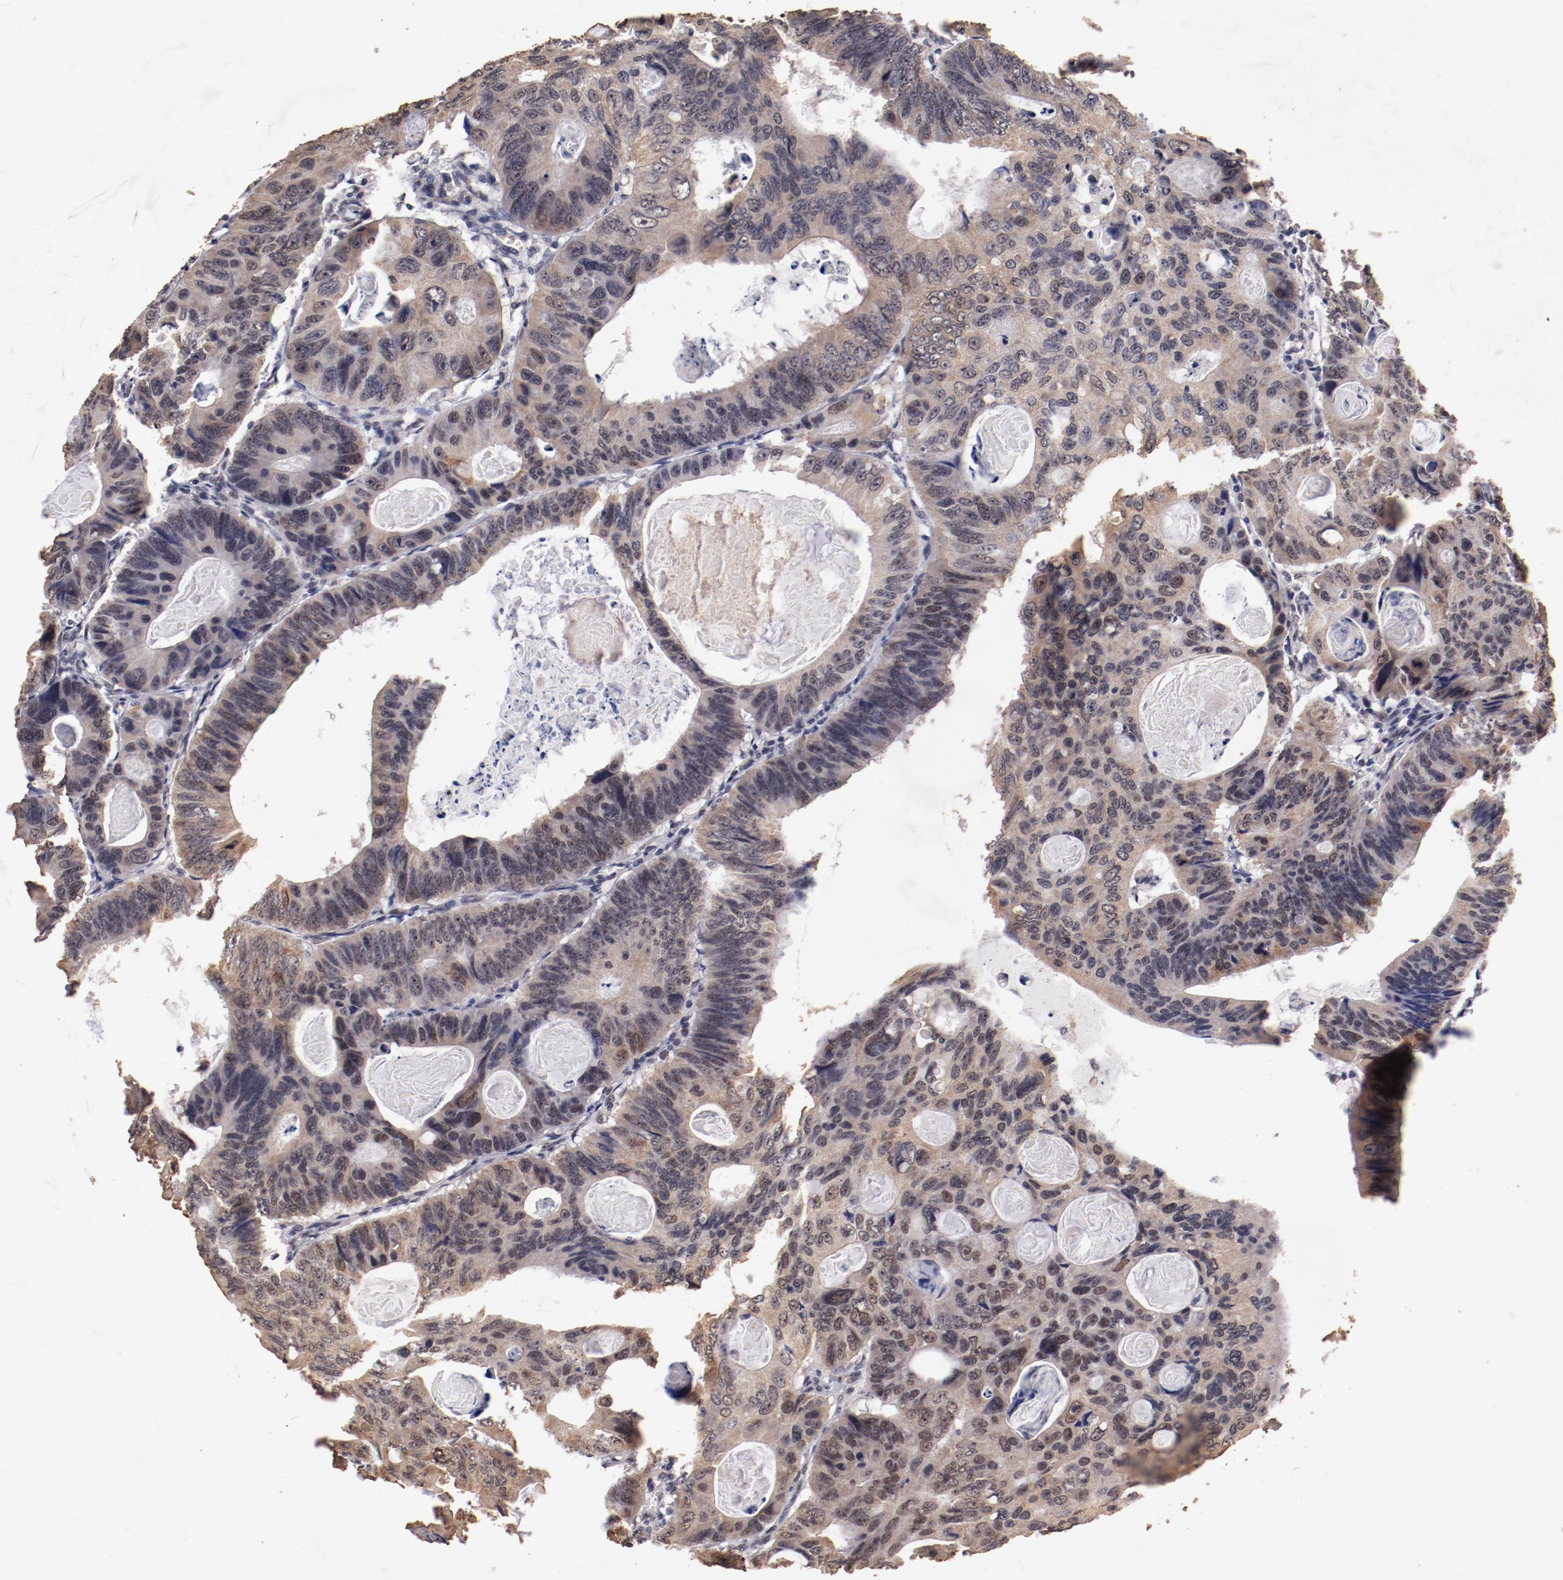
{"staining": {"intensity": "weak", "quantity": ">75%", "location": "cytoplasmic/membranous,nuclear"}, "tissue": "colorectal cancer", "cell_type": "Tumor cells", "image_type": "cancer", "snomed": [{"axis": "morphology", "description": "Adenocarcinoma, NOS"}, {"axis": "topography", "description": "Colon"}], "caption": "Protein staining shows weak cytoplasmic/membranous and nuclear expression in approximately >75% of tumor cells in adenocarcinoma (colorectal).", "gene": "CLOCK", "patient": {"sex": "female", "age": 55}}